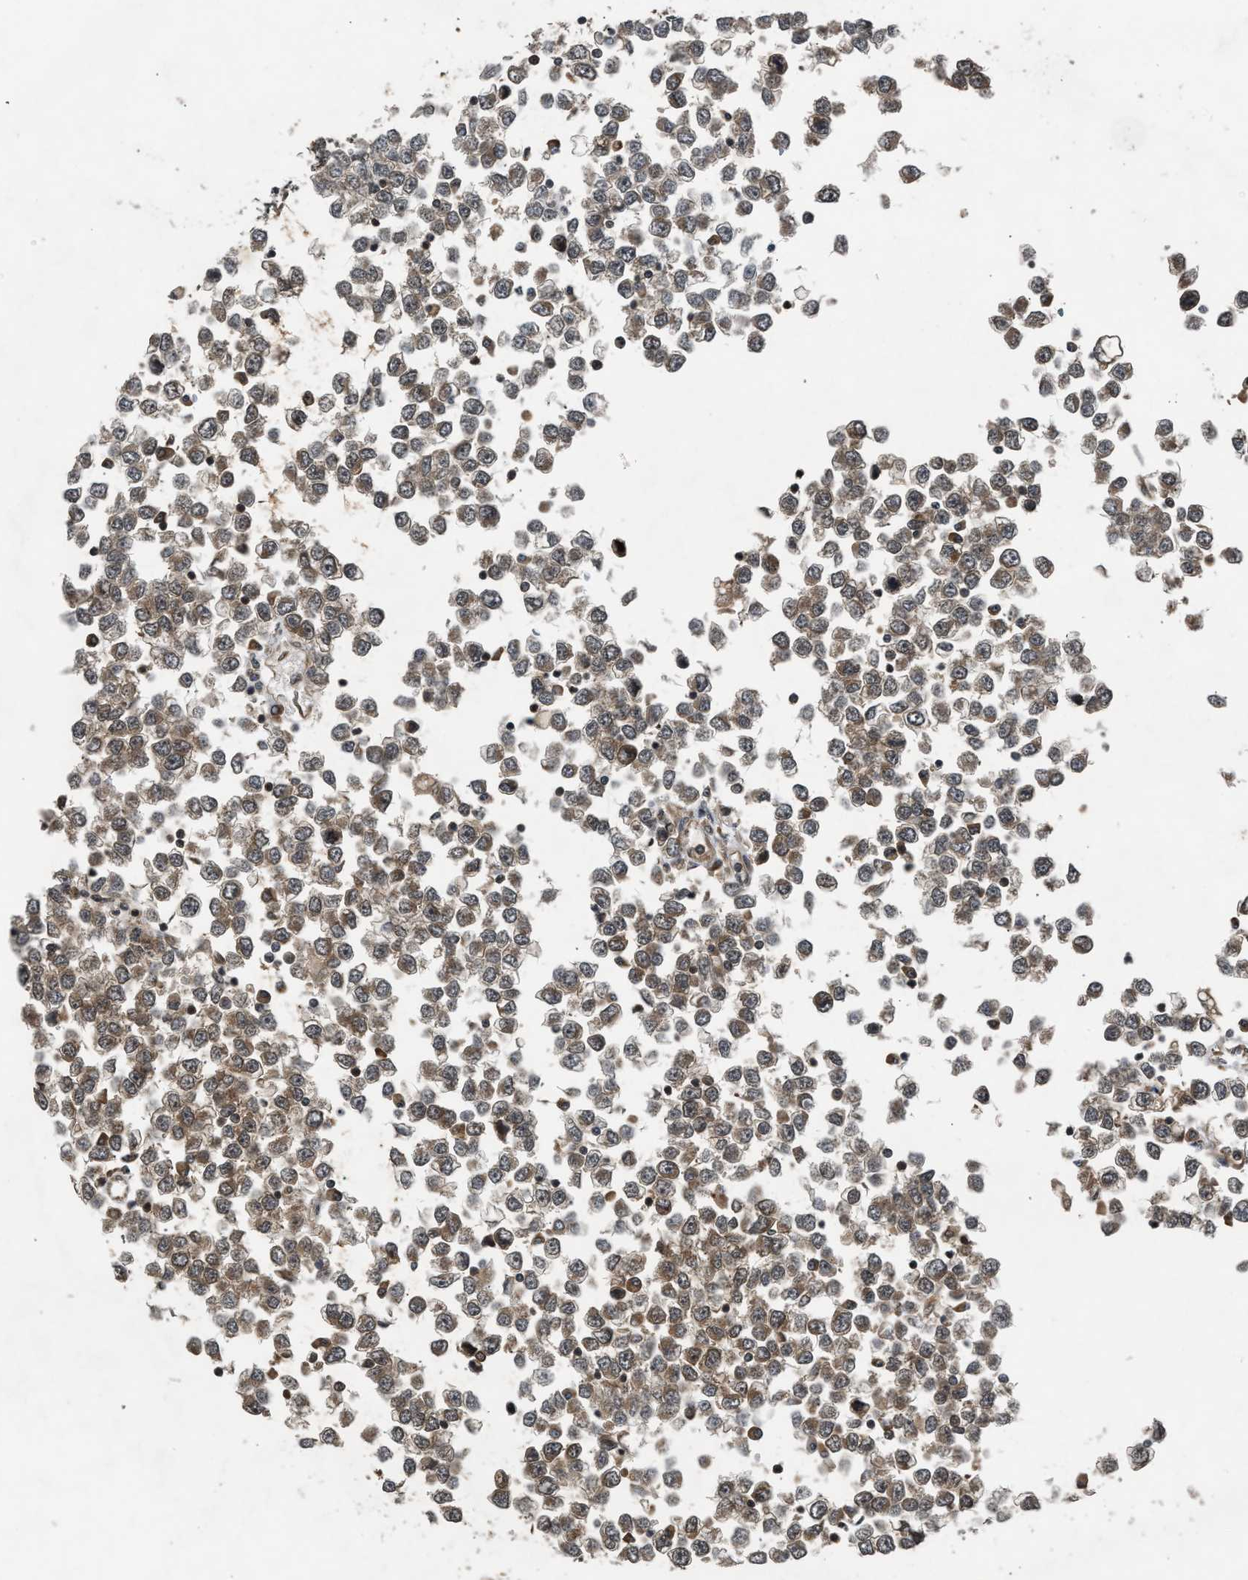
{"staining": {"intensity": "moderate", "quantity": ">75%", "location": "cytoplasmic/membranous"}, "tissue": "testis cancer", "cell_type": "Tumor cells", "image_type": "cancer", "snomed": [{"axis": "morphology", "description": "Seminoma, NOS"}, {"axis": "topography", "description": "Testis"}], "caption": "Human testis seminoma stained with a protein marker exhibits moderate staining in tumor cells.", "gene": "TXNL1", "patient": {"sex": "male", "age": 65}}